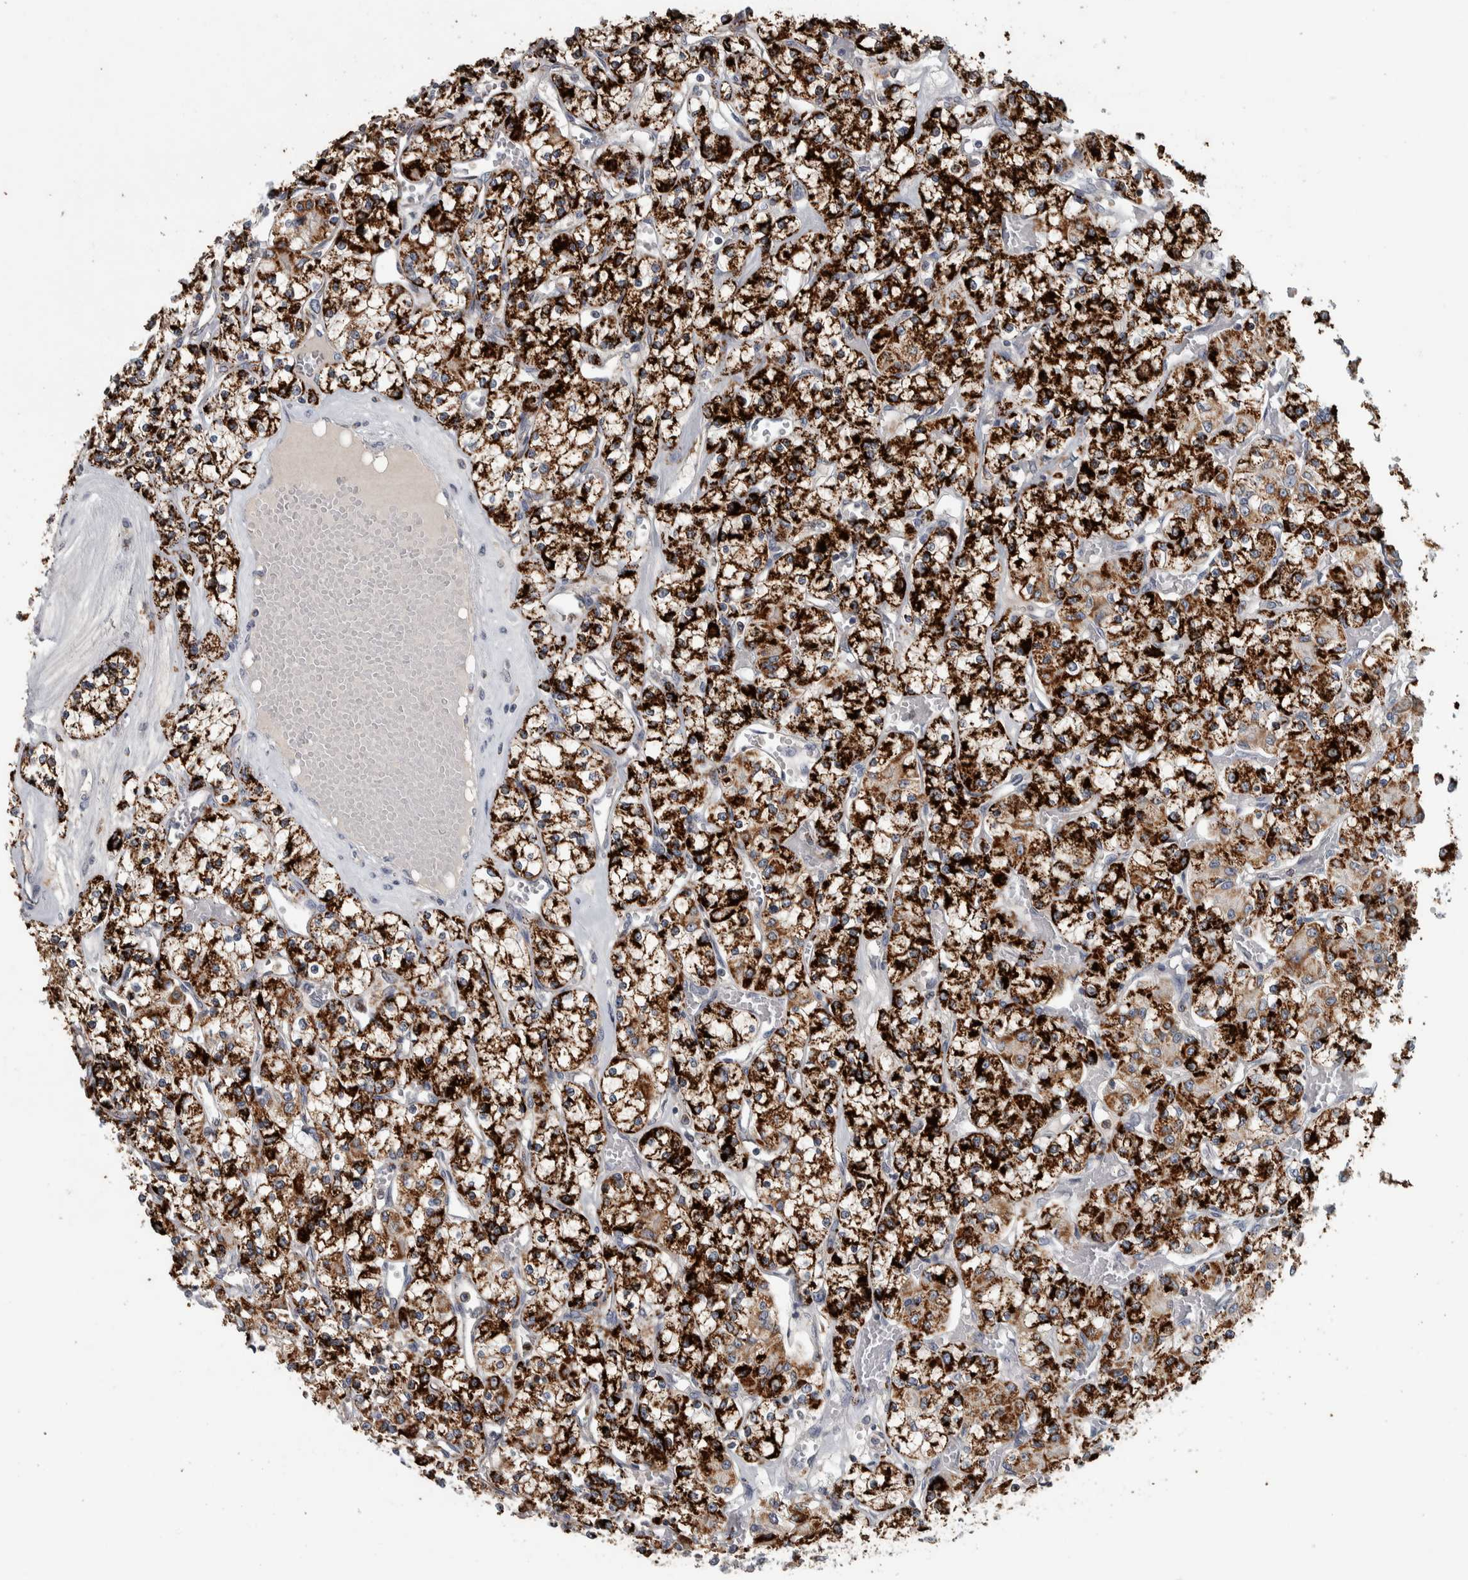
{"staining": {"intensity": "strong", "quantity": ">75%", "location": "cytoplasmic/membranous"}, "tissue": "renal cancer", "cell_type": "Tumor cells", "image_type": "cancer", "snomed": [{"axis": "morphology", "description": "Adenocarcinoma, NOS"}, {"axis": "topography", "description": "Kidney"}], "caption": "Protein staining of renal cancer tissue reveals strong cytoplasmic/membranous positivity in about >75% of tumor cells.", "gene": "FAM78A", "patient": {"sex": "female", "age": 59}}